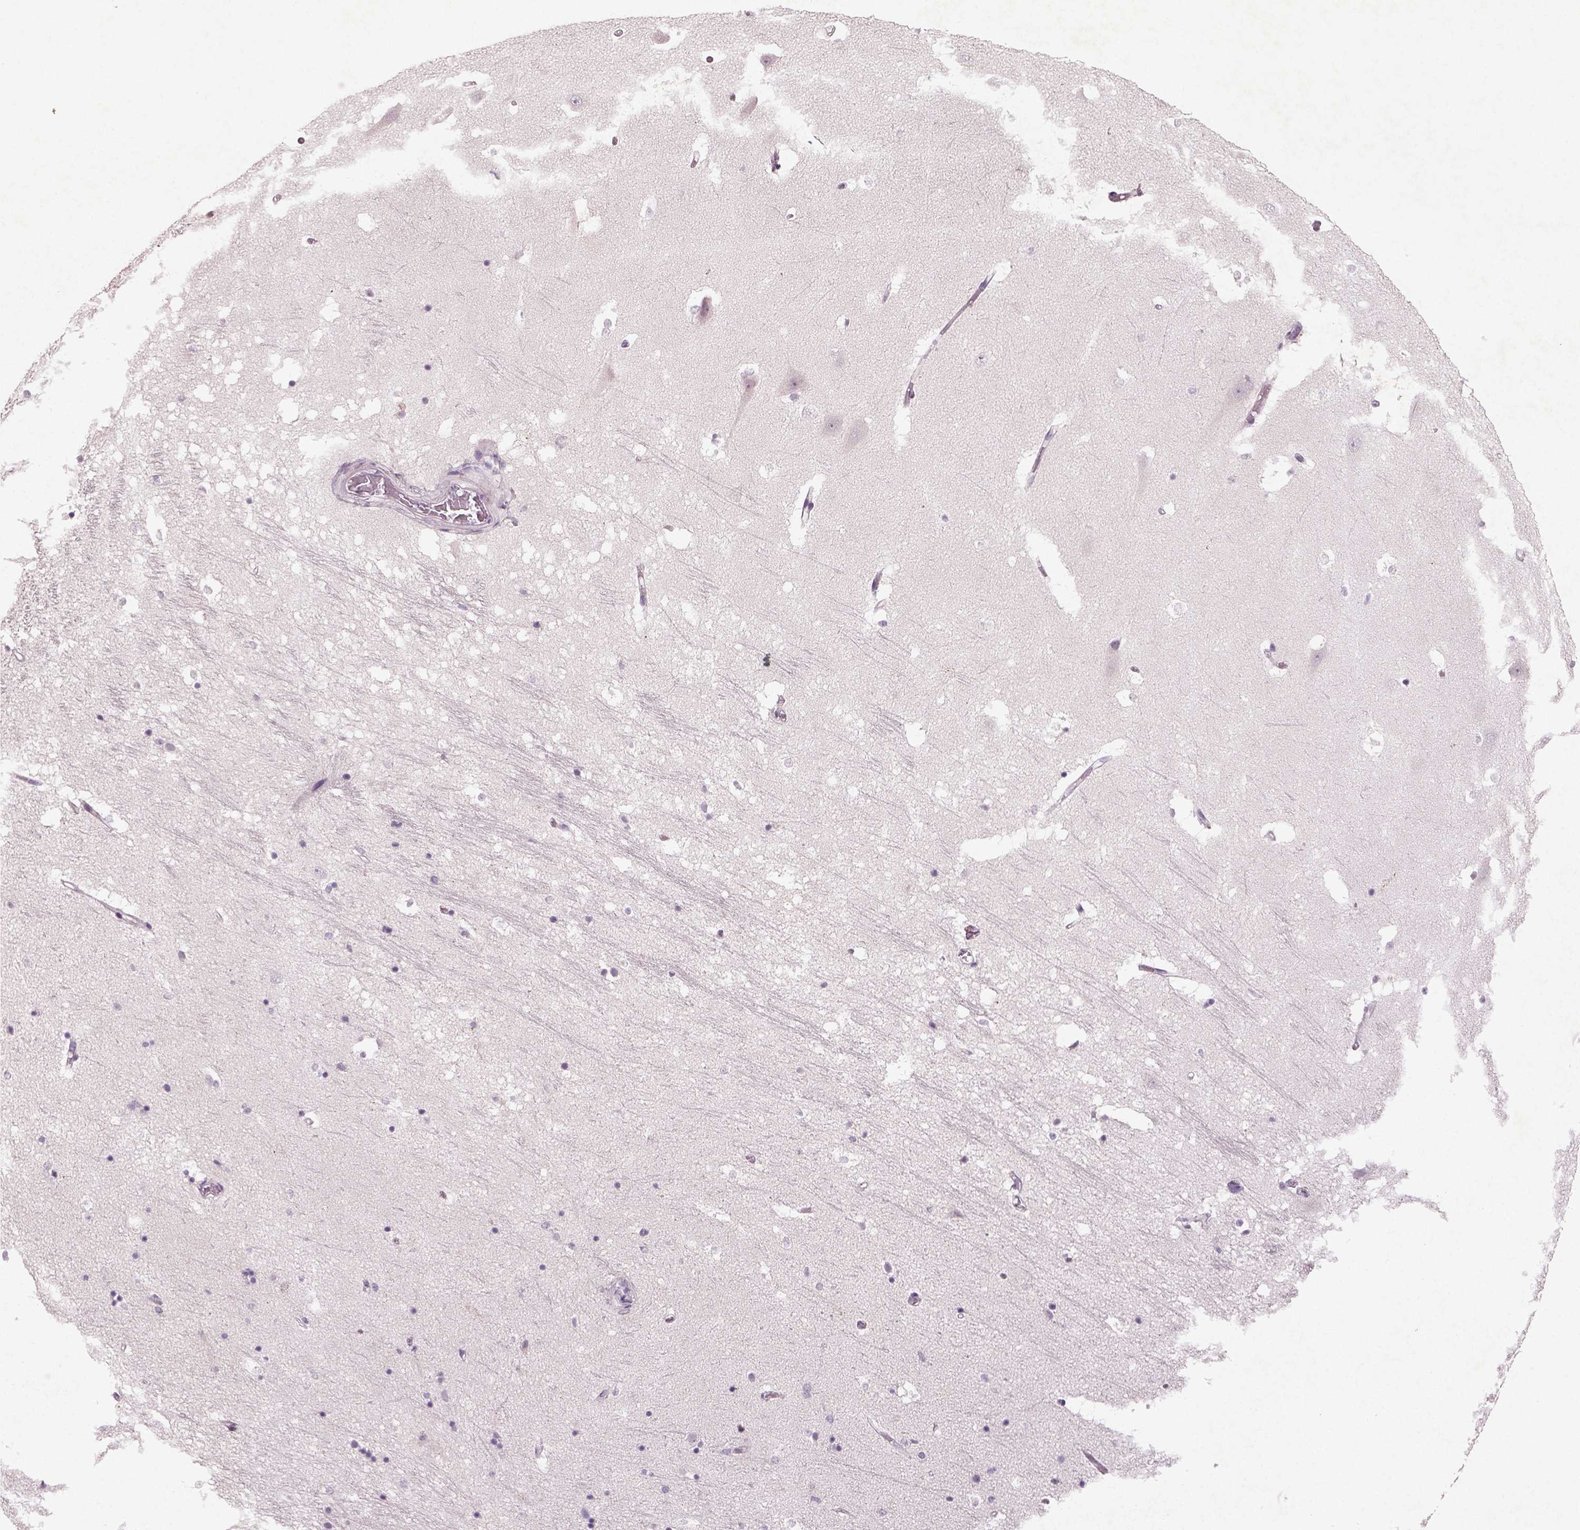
{"staining": {"intensity": "negative", "quantity": "none", "location": "none"}, "tissue": "hippocampus", "cell_type": "Glial cells", "image_type": "normal", "snomed": [{"axis": "morphology", "description": "Normal tissue, NOS"}, {"axis": "topography", "description": "Hippocampus"}], "caption": "Normal hippocampus was stained to show a protein in brown. There is no significant staining in glial cells. (DAB (3,3'-diaminobenzidine) immunohistochemistry visualized using brightfield microscopy, high magnification).", "gene": "PENK", "patient": {"sex": "male", "age": 44}}